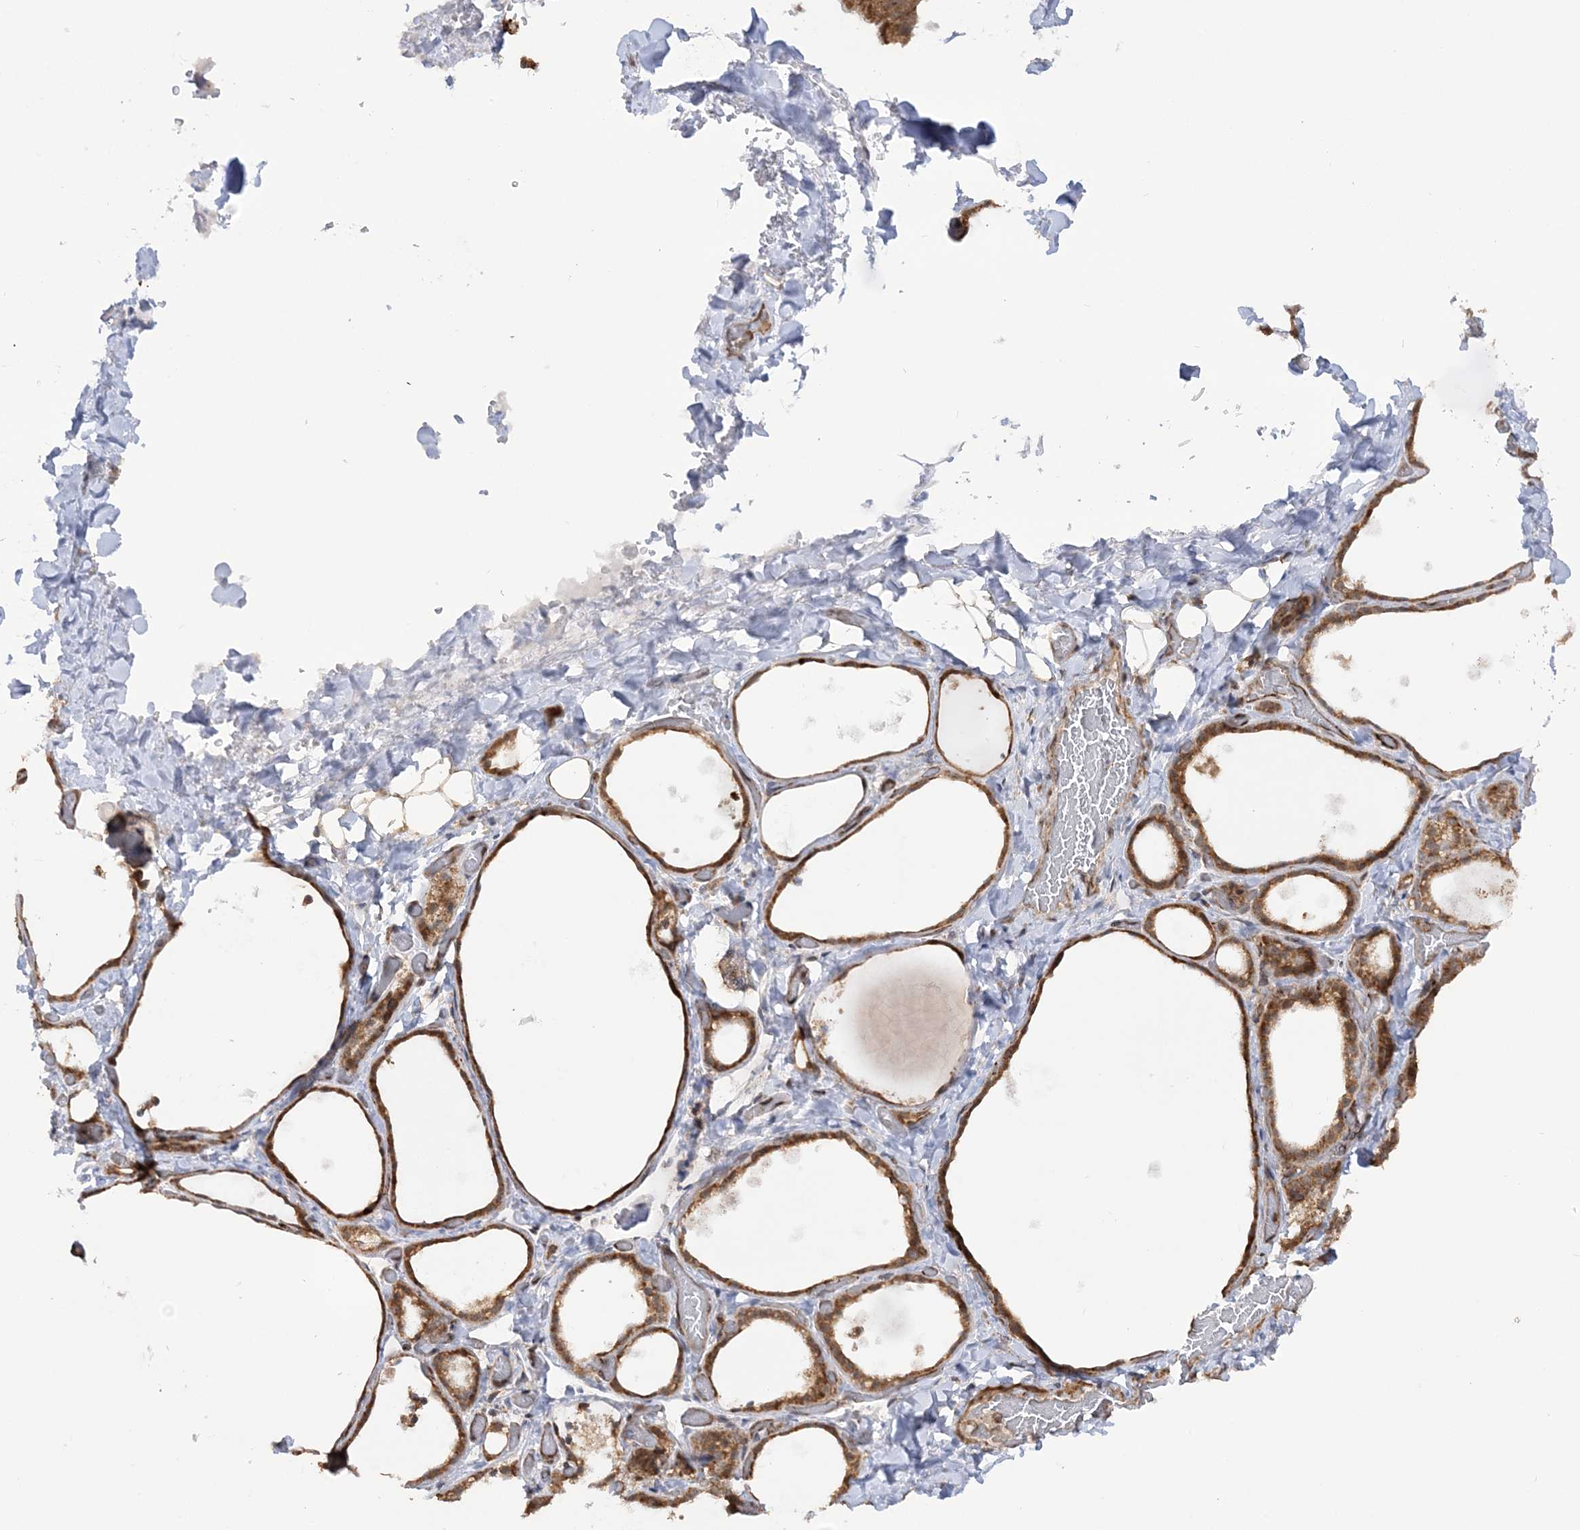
{"staining": {"intensity": "moderate", "quantity": ">75%", "location": "cytoplasmic/membranous,nuclear"}, "tissue": "thyroid gland", "cell_type": "Glandular cells", "image_type": "normal", "snomed": [{"axis": "morphology", "description": "Normal tissue, NOS"}, {"axis": "topography", "description": "Thyroid gland"}], "caption": "Thyroid gland stained with DAB IHC exhibits medium levels of moderate cytoplasmic/membranous,nuclear staining in about >75% of glandular cells. (DAB (3,3'-diaminobenzidine) IHC with brightfield microscopy, high magnification).", "gene": "MRPL47", "patient": {"sex": "female", "age": 44}}